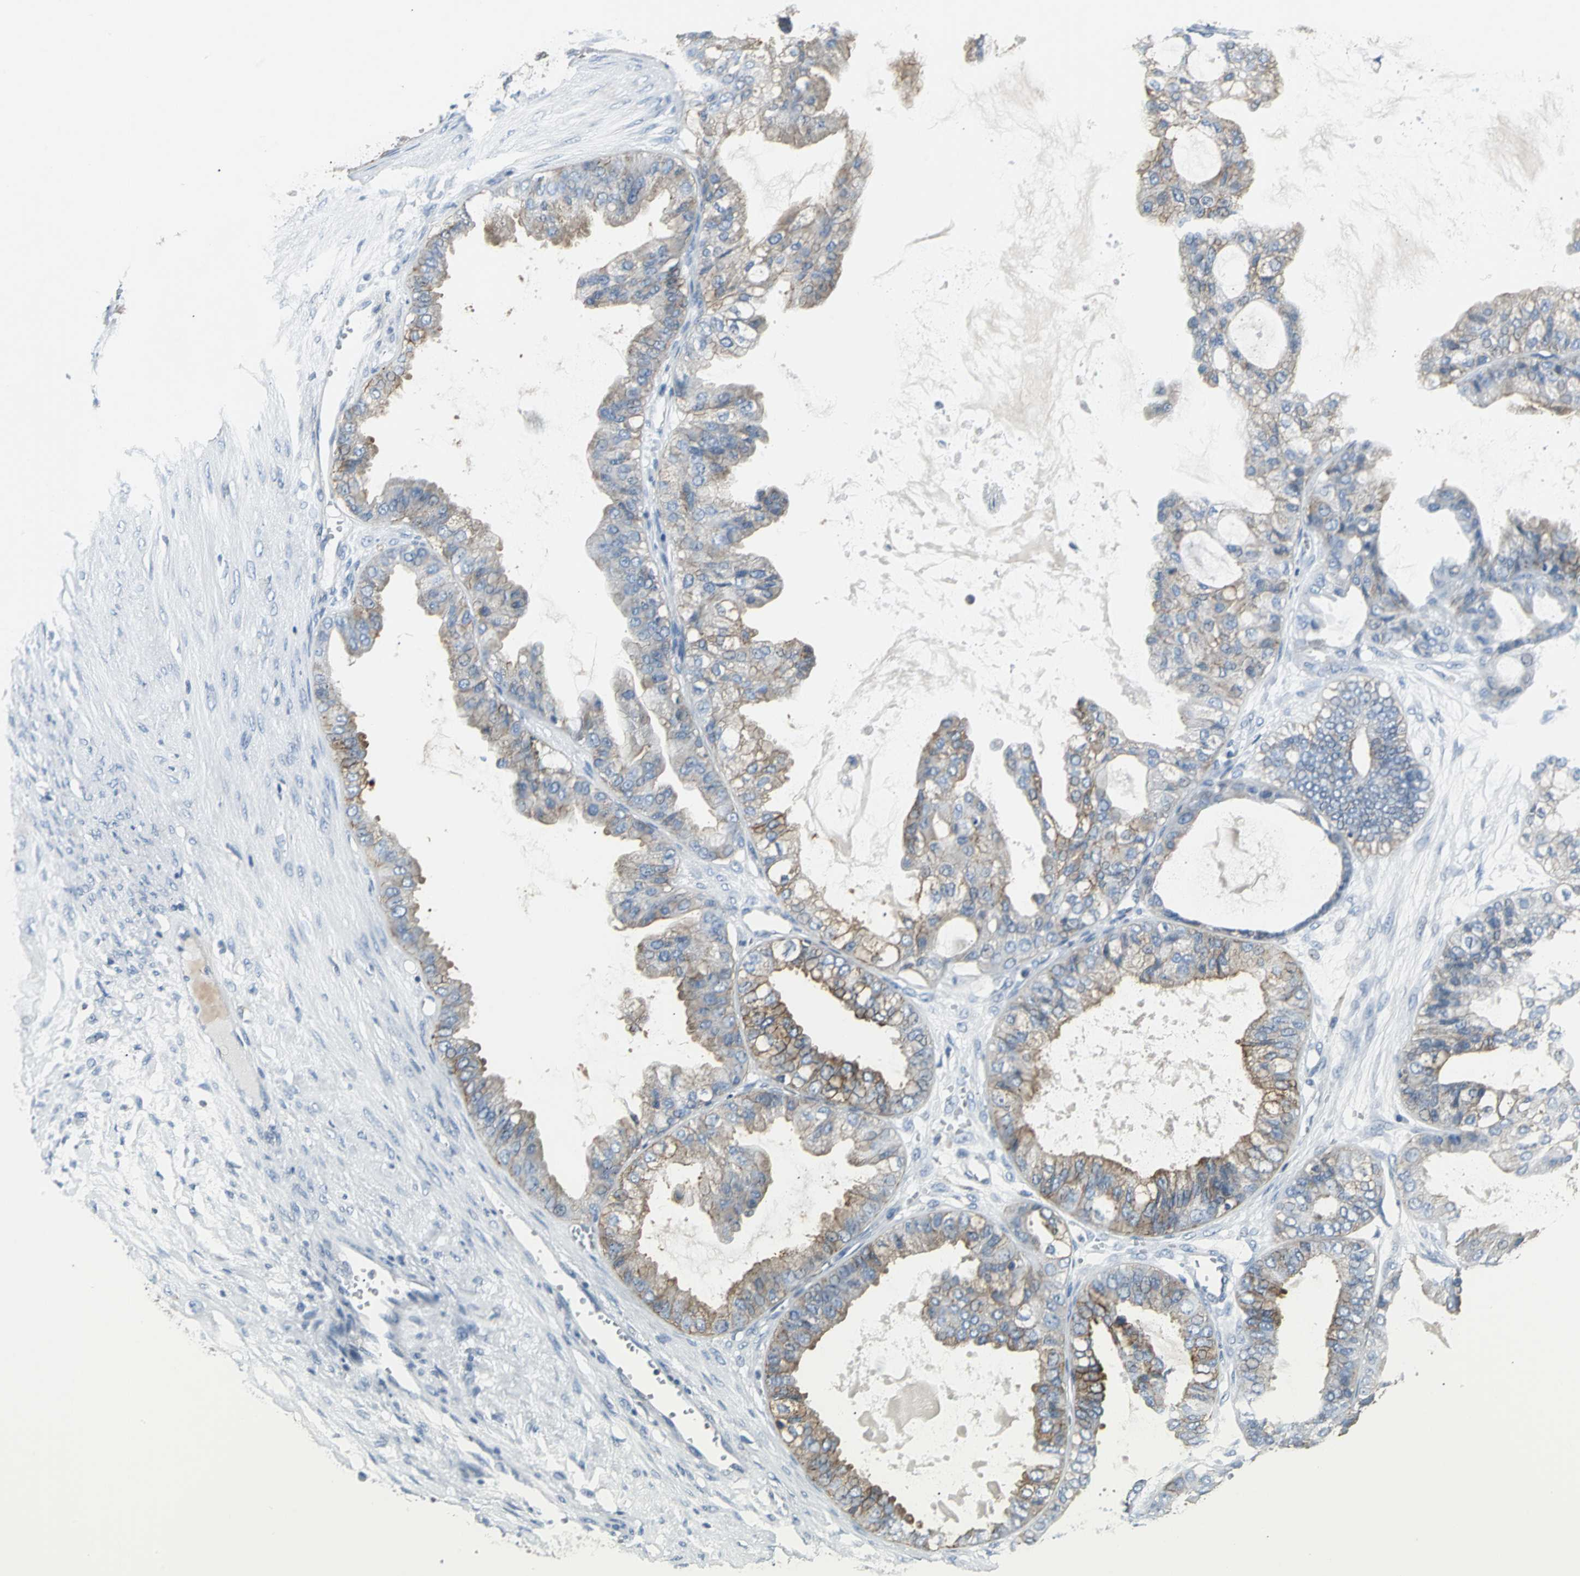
{"staining": {"intensity": "moderate", "quantity": ">75%", "location": "cytoplasmic/membranous"}, "tissue": "ovarian cancer", "cell_type": "Tumor cells", "image_type": "cancer", "snomed": [{"axis": "morphology", "description": "Carcinoma, NOS"}, {"axis": "morphology", "description": "Carcinoma, endometroid"}, {"axis": "topography", "description": "Ovary"}], "caption": "Protein expression analysis of ovarian cancer (endometroid carcinoma) shows moderate cytoplasmic/membranous positivity in about >75% of tumor cells.", "gene": "IQGAP2", "patient": {"sex": "female", "age": 50}}